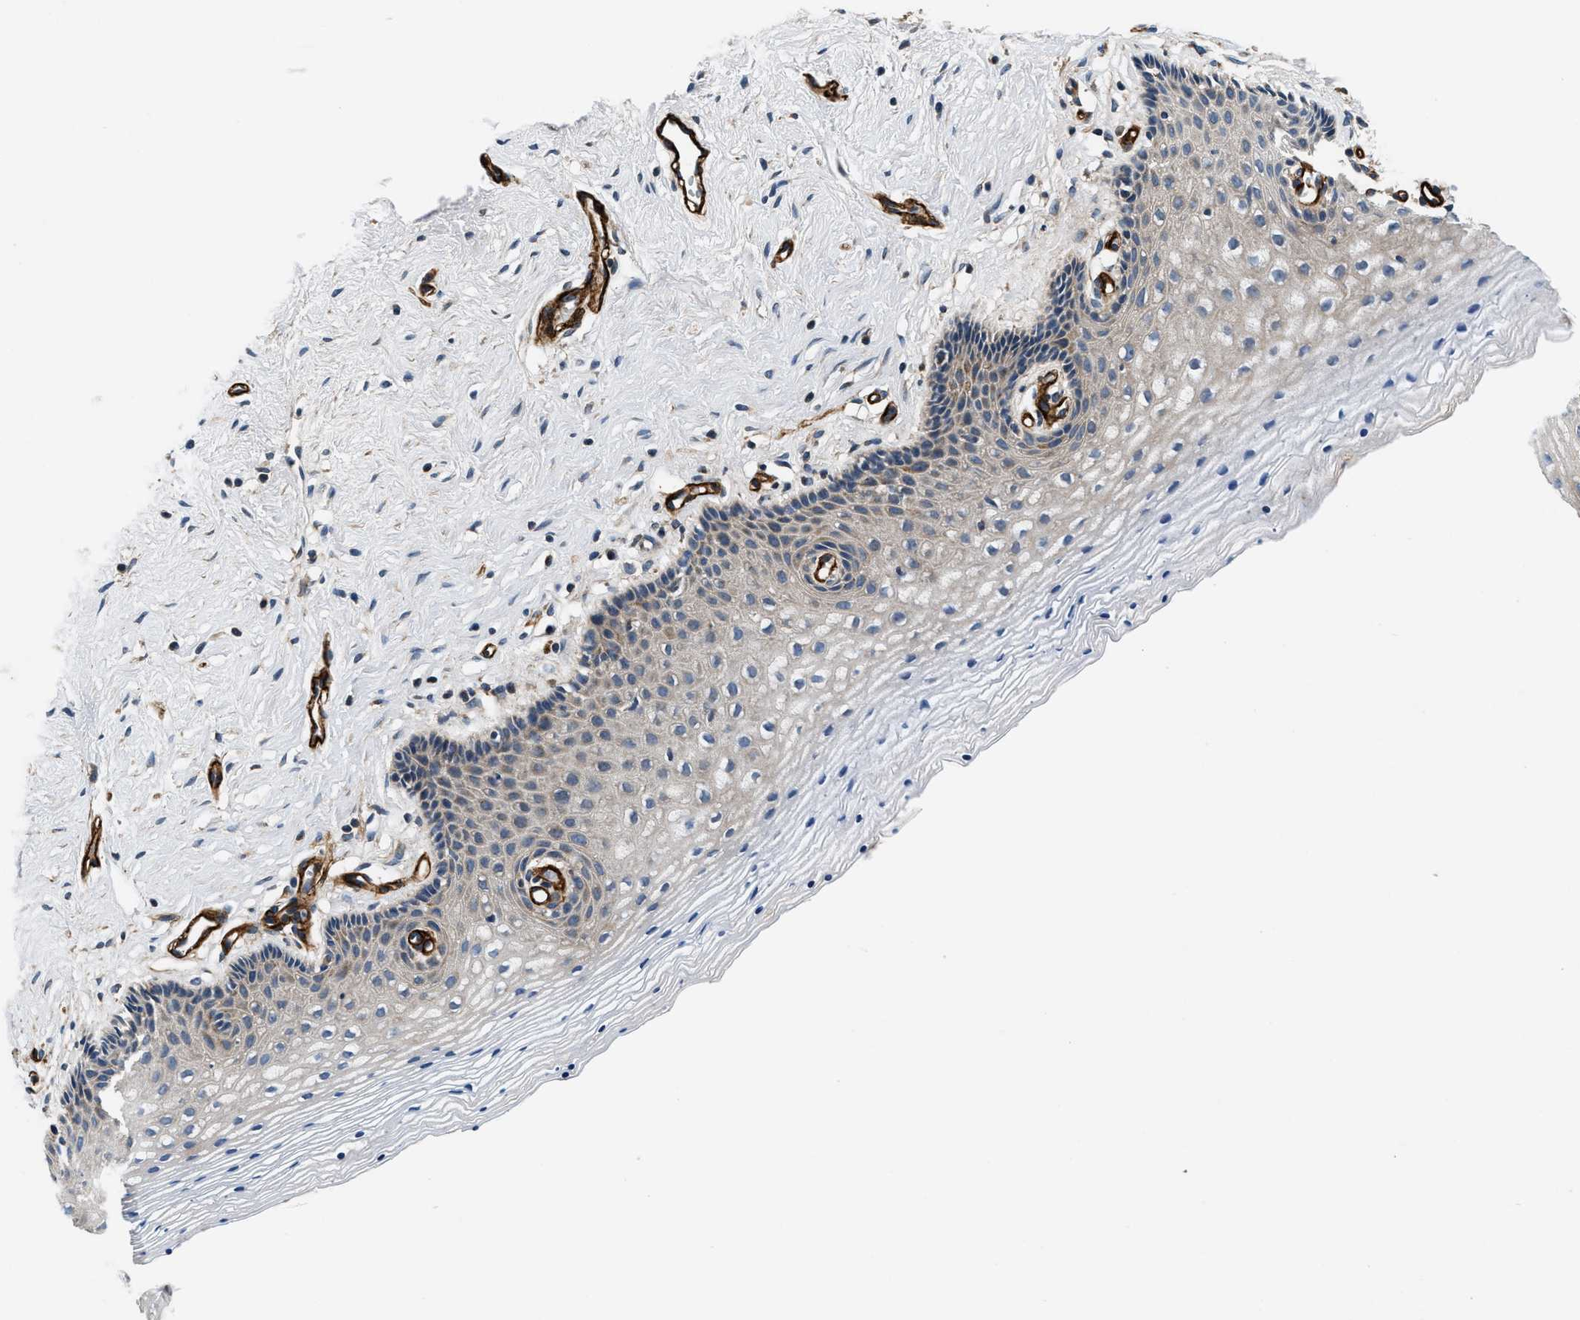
{"staining": {"intensity": "weak", "quantity": "25%-75%", "location": "cytoplasmic/membranous"}, "tissue": "vagina", "cell_type": "Squamous epithelial cells", "image_type": "normal", "snomed": [{"axis": "morphology", "description": "Normal tissue, NOS"}, {"axis": "topography", "description": "Vagina"}], "caption": "Unremarkable vagina exhibits weak cytoplasmic/membranous positivity in approximately 25%-75% of squamous epithelial cells The staining was performed using DAB, with brown indicating positive protein expression. Nuclei are stained blue with hematoxylin..", "gene": "NME6", "patient": {"sex": "female", "age": 32}}